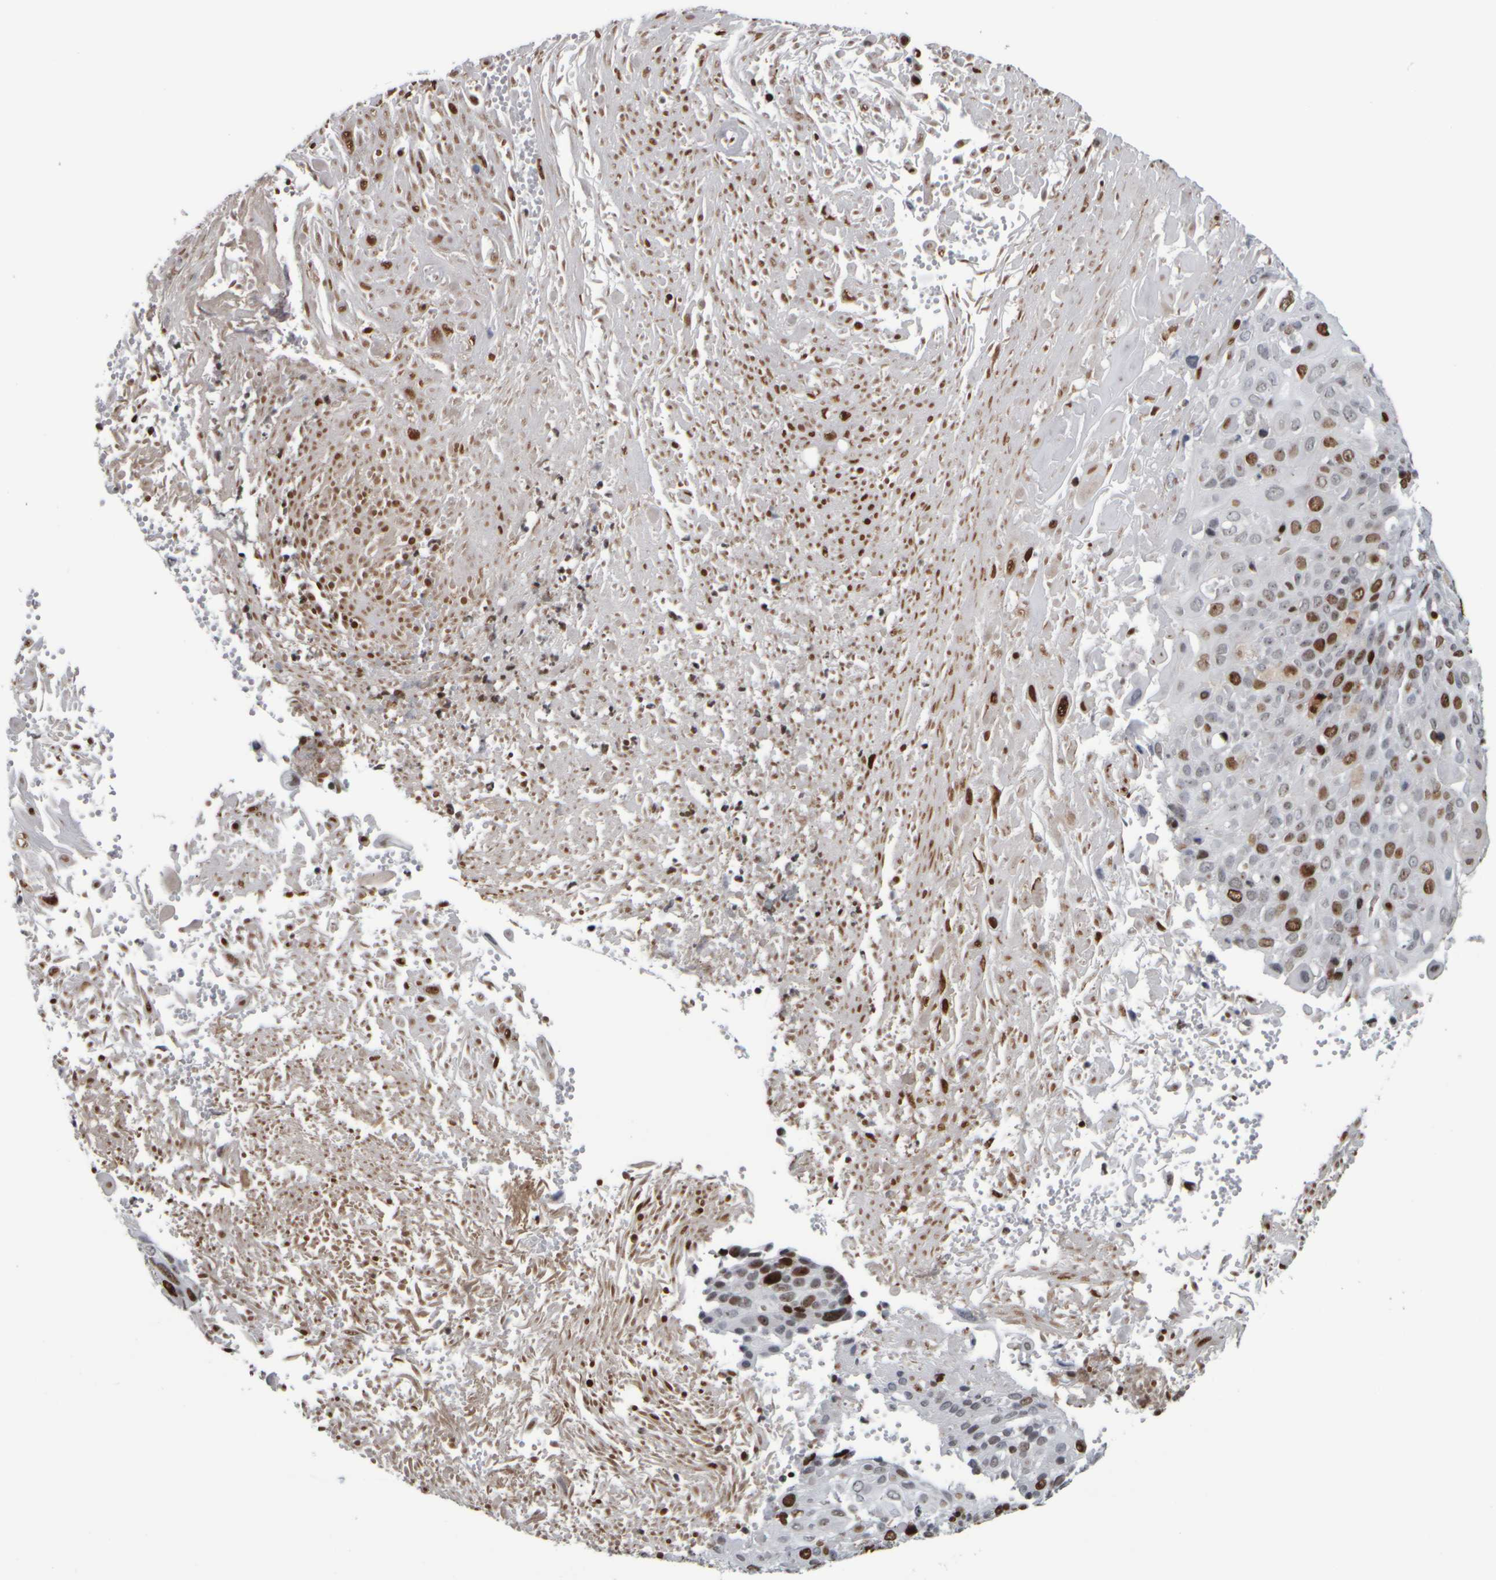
{"staining": {"intensity": "moderate", "quantity": ">75%", "location": "nuclear"}, "tissue": "cervical cancer", "cell_type": "Tumor cells", "image_type": "cancer", "snomed": [{"axis": "morphology", "description": "Squamous cell carcinoma, NOS"}, {"axis": "topography", "description": "Cervix"}], "caption": "An immunohistochemistry (IHC) photomicrograph of tumor tissue is shown. Protein staining in brown labels moderate nuclear positivity in cervical cancer within tumor cells.", "gene": "TOP2B", "patient": {"sex": "female", "age": 74}}